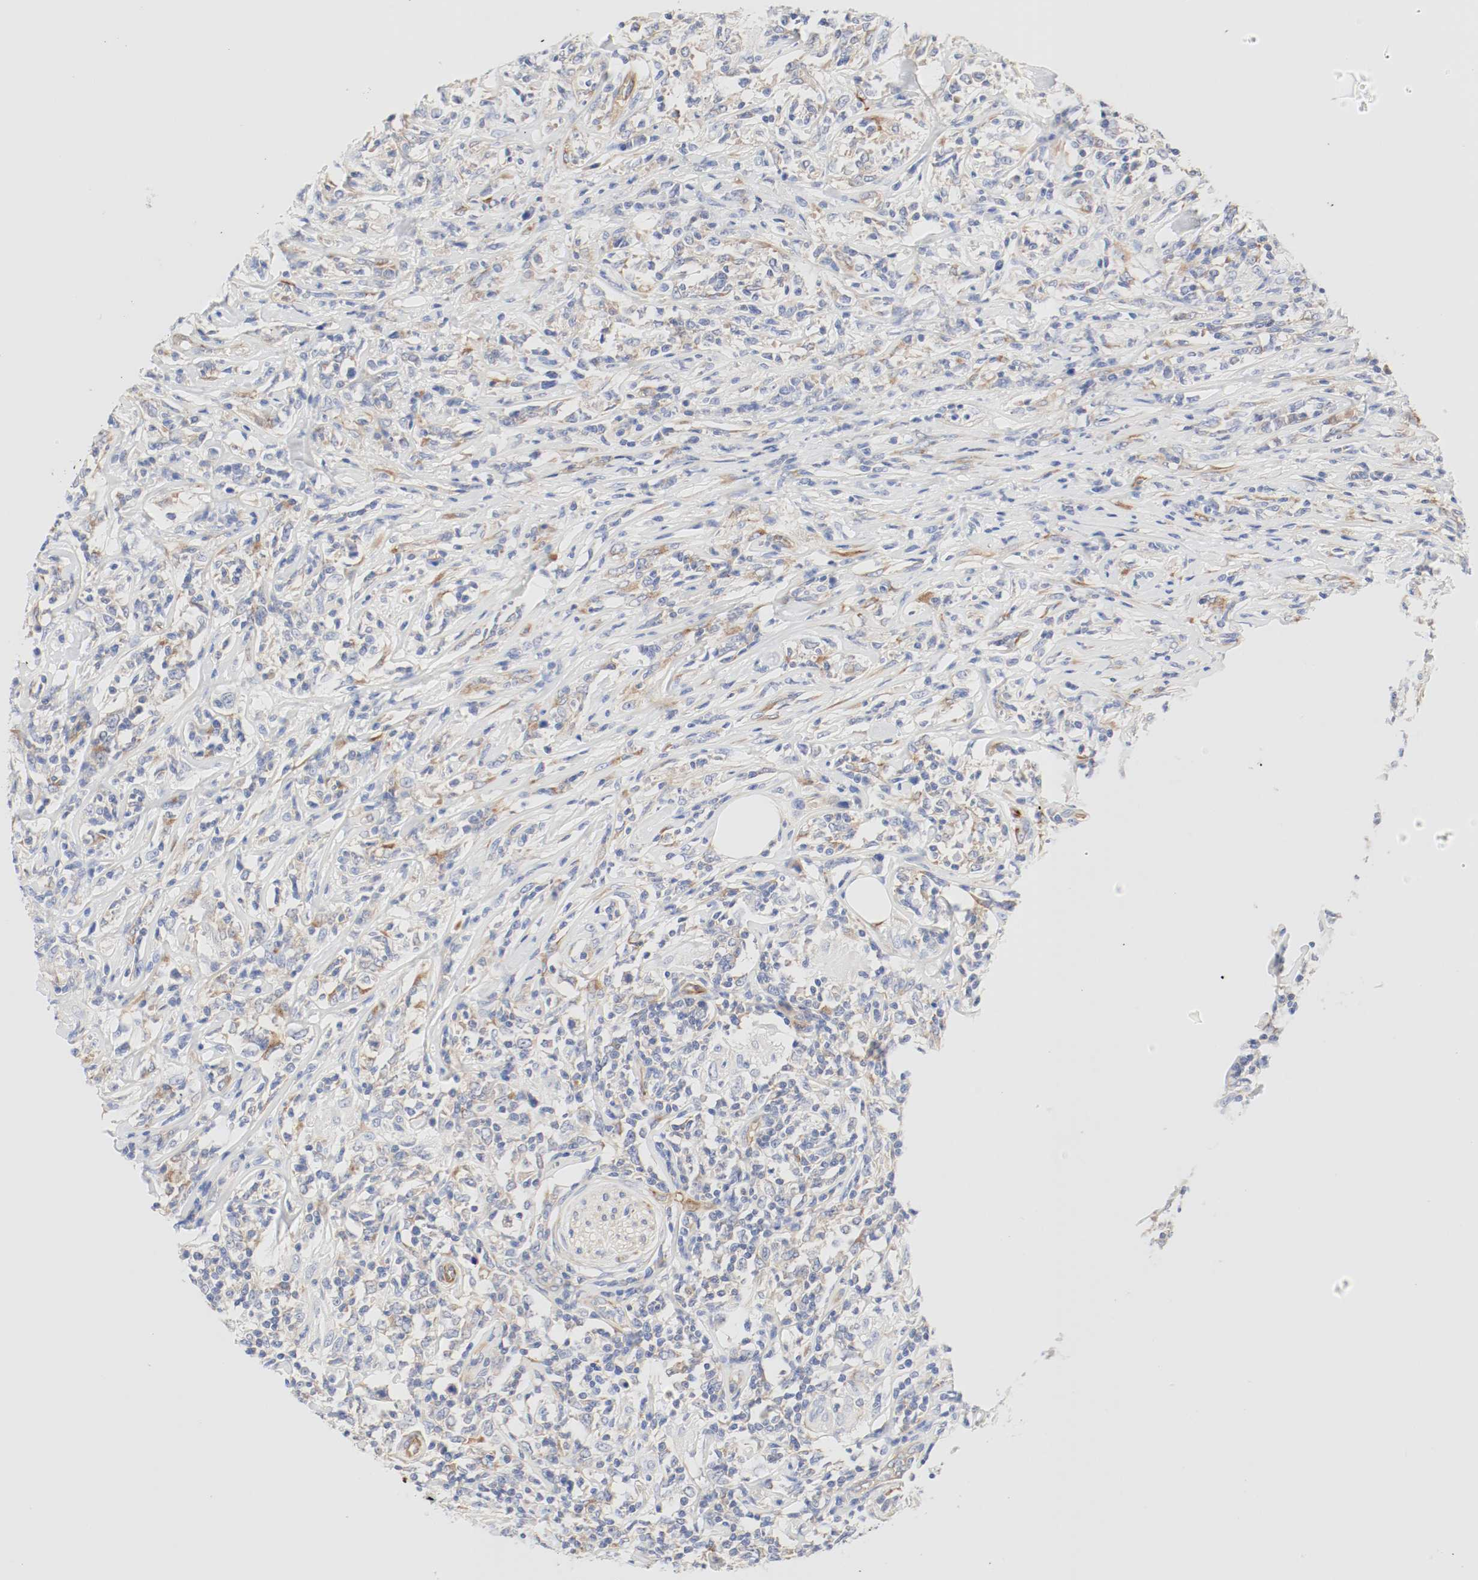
{"staining": {"intensity": "moderate", "quantity": "<25%", "location": "cytoplasmic/membranous"}, "tissue": "lymphoma", "cell_type": "Tumor cells", "image_type": "cancer", "snomed": [{"axis": "morphology", "description": "Malignant lymphoma, non-Hodgkin's type, High grade"}, {"axis": "topography", "description": "Lymph node"}], "caption": "This is a micrograph of immunohistochemistry (IHC) staining of lymphoma, which shows moderate positivity in the cytoplasmic/membranous of tumor cells.", "gene": "GIT1", "patient": {"sex": "female", "age": 84}}